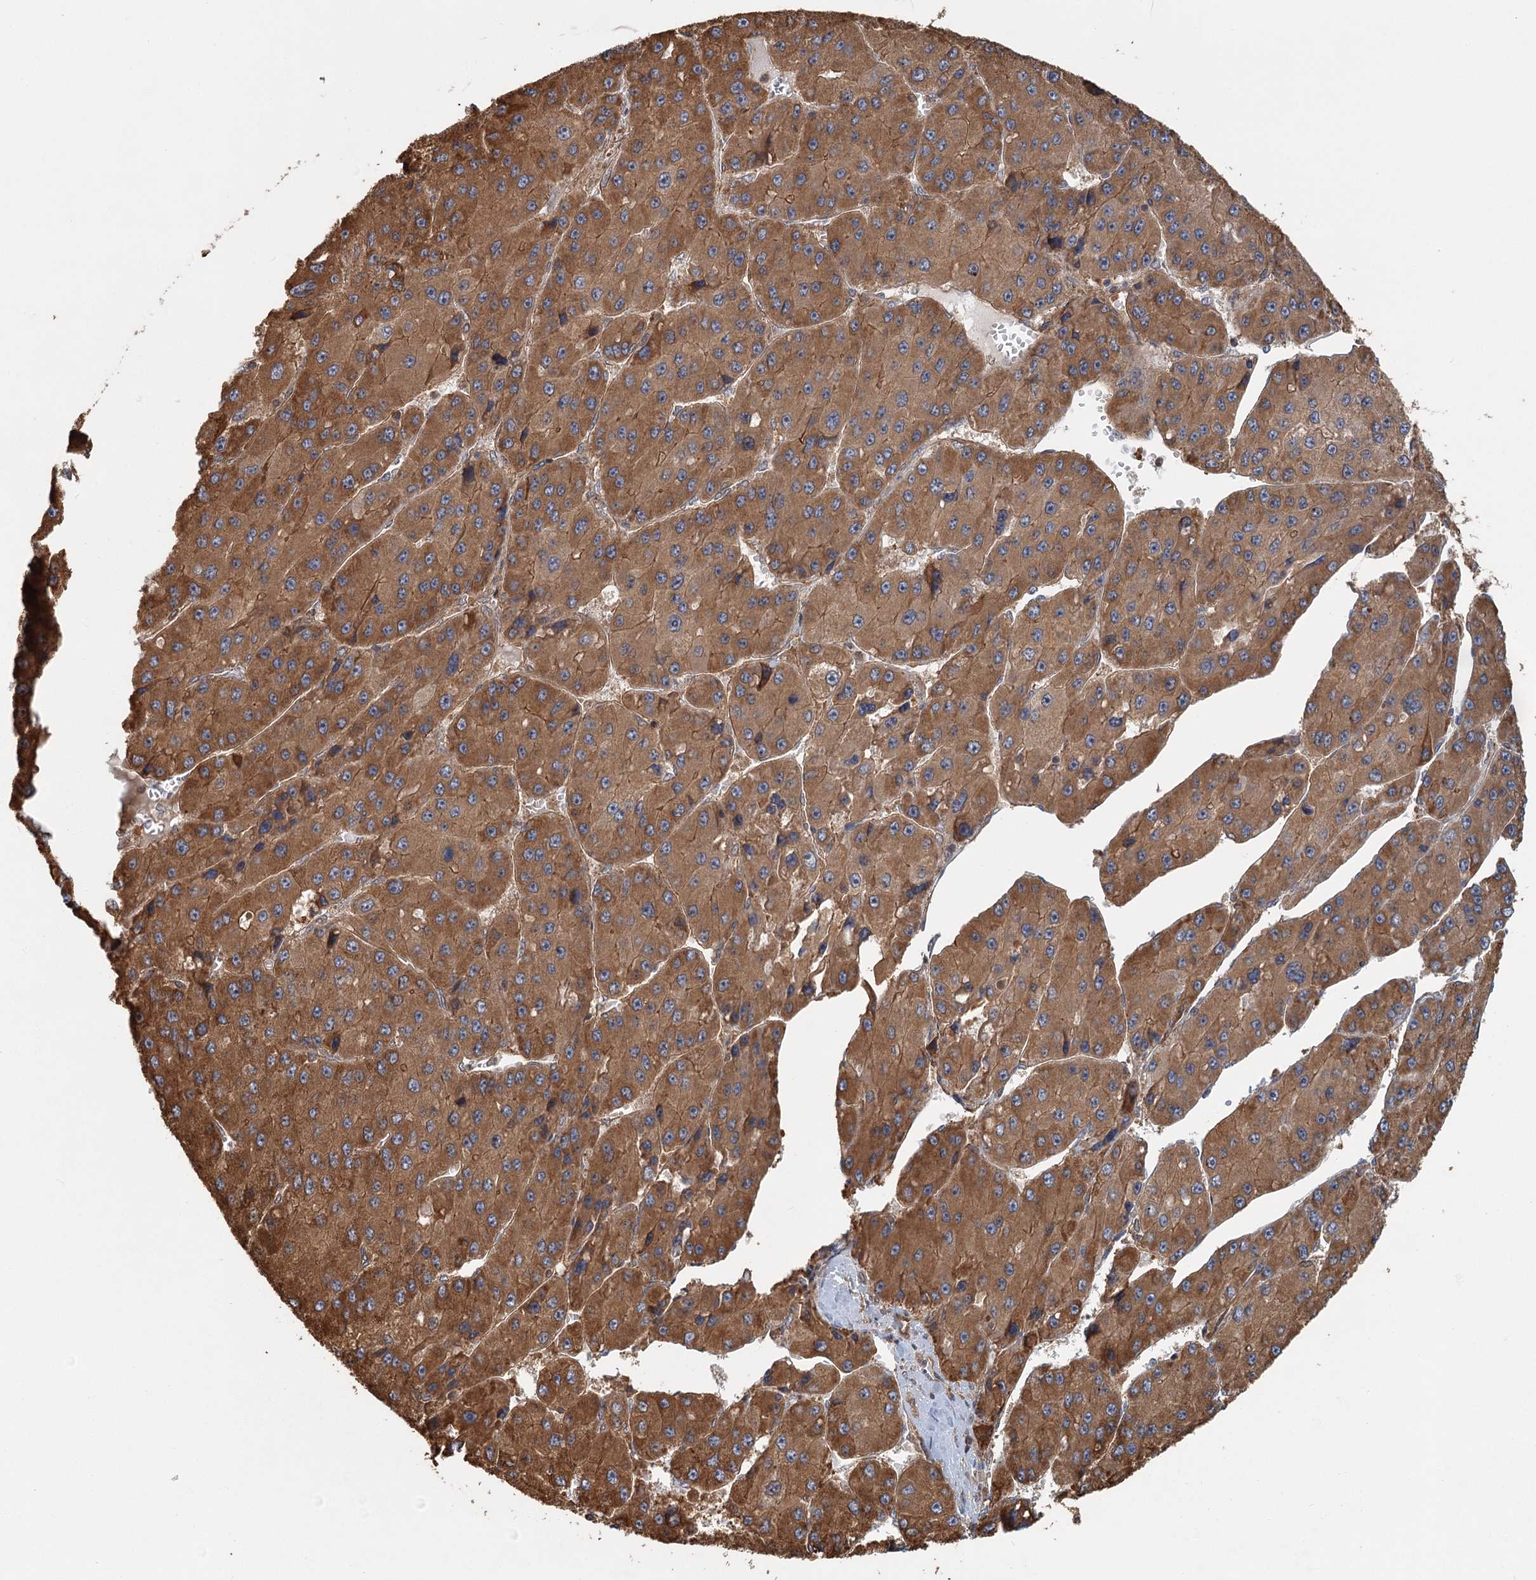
{"staining": {"intensity": "strong", "quantity": ">75%", "location": "cytoplasmic/membranous"}, "tissue": "liver cancer", "cell_type": "Tumor cells", "image_type": "cancer", "snomed": [{"axis": "morphology", "description": "Carcinoma, Hepatocellular, NOS"}, {"axis": "topography", "description": "Liver"}], "caption": "Liver cancer stained for a protein (brown) exhibits strong cytoplasmic/membranous positive staining in approximately >75% of tumor cells.", "gene": "ZNF527", "patient": {"sex": "female", "age": 73}}